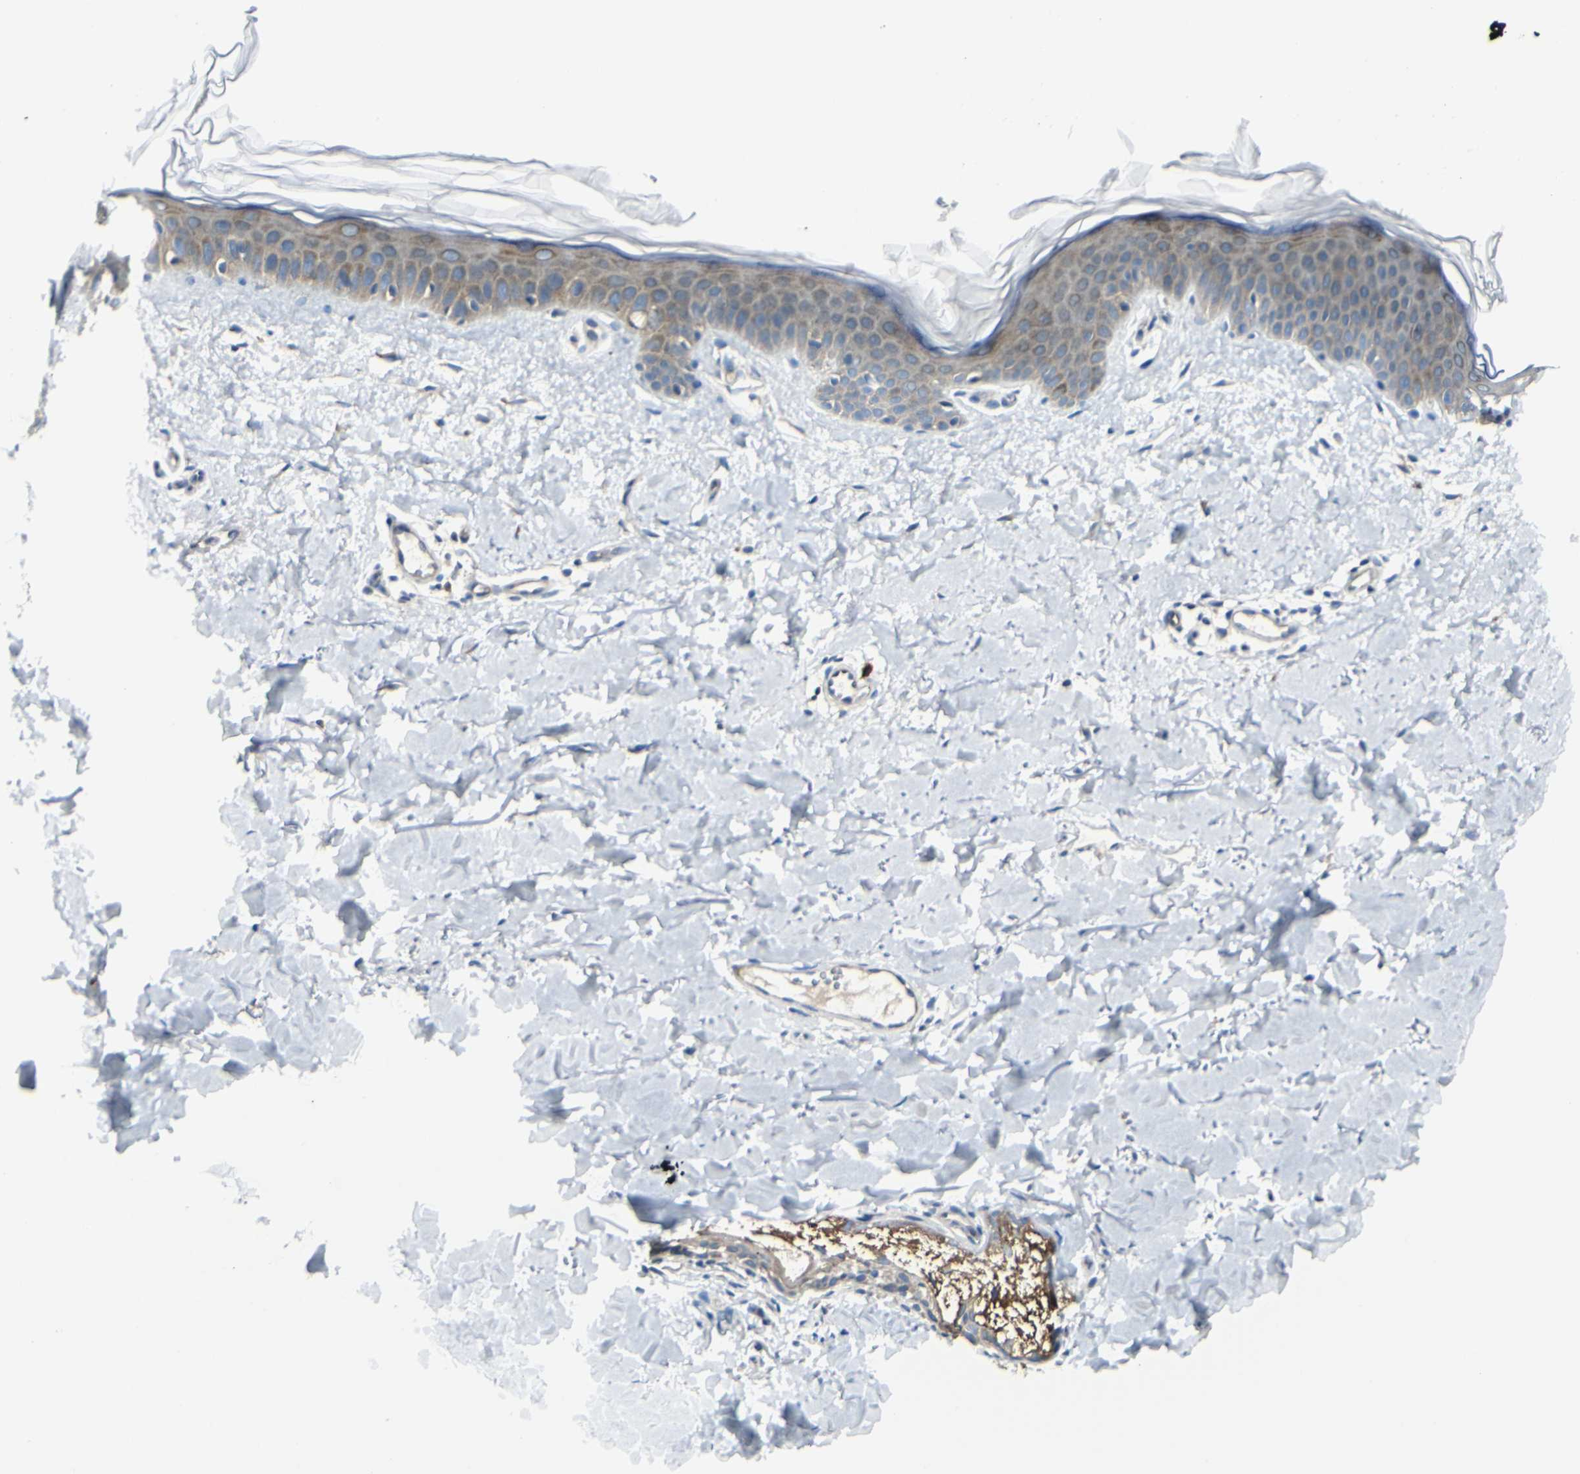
{"staining": {"intensity": "weak", "quantity": ">75%", "location": "cytoplasmic/membranous"}, "tissue": "skin", "cell_type": "Fibroblasts", "image_type": "normal", "snomed": [{"axis": "morphology", "description": "Normal tissue, NOS"}, {"axis": "topography", "description": "Skin"}], "caption": "Weak cytoplasmic/membranous protein staining is seen in about >75% of fibroblasts in skin. The staining was performed using DAB (3,3'-diaminobenzidine) to visualize the protein expression in brown, while the nuclei were stained in blue with hematoxylin (Magnification: 20x).", "gene": "SELENOS", "patient": {"sex": "female", "age": 56}}